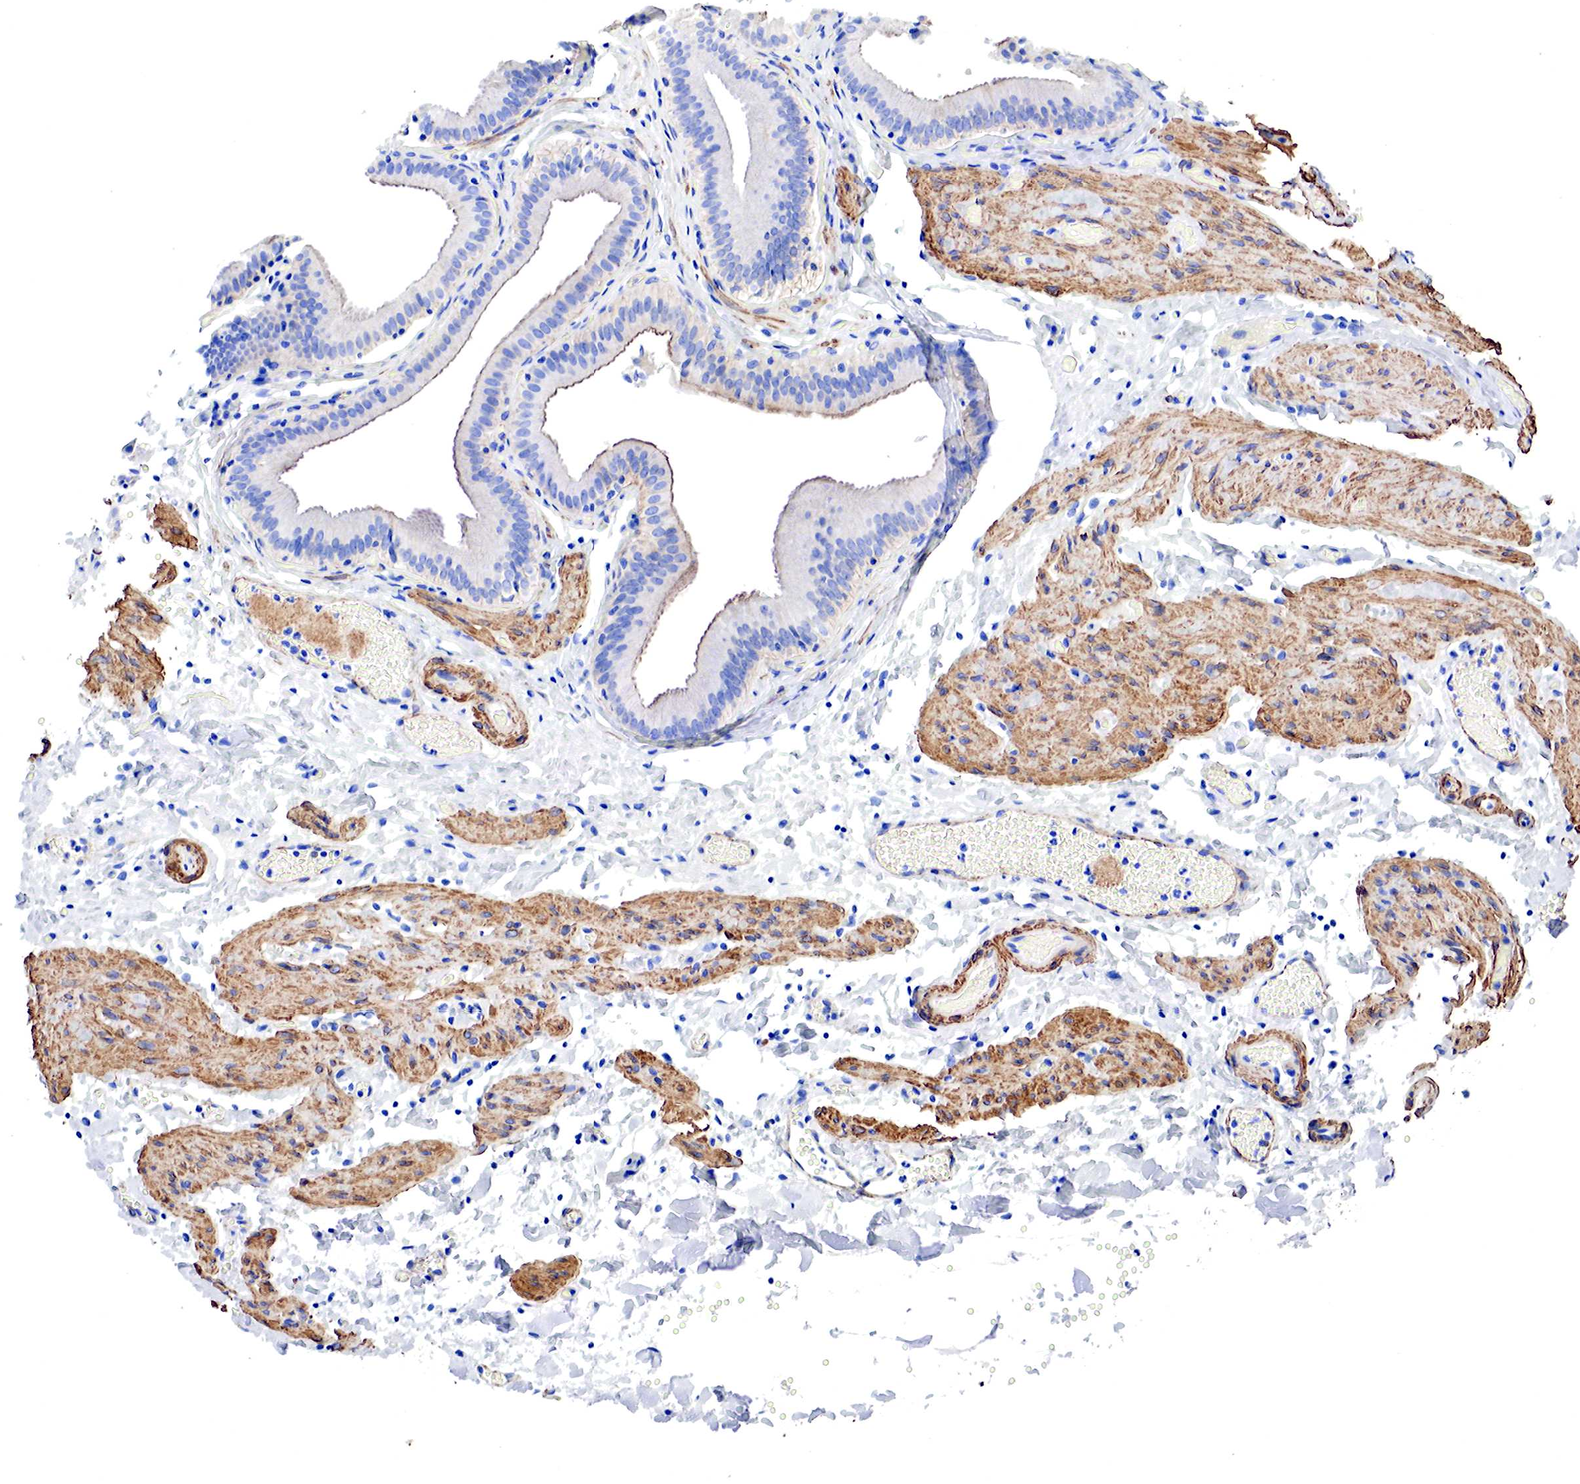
{"staining": {"intensity": "weak", "quantity": ">75%", "location": "cytoplasmic/membranous"}, "tissue": "gallbladder", "cell_type": "Glandular cells", "image_type": "normal", "snomed": [{"axis": "morphology", "description": "Normal tissue, NOS"}, {"axis": "topography", "description": "Gallbladder"}], "caption": "DAB immunohistochemical staining of benign gallbladder demonstrates weak cytoplasmic/membranous protein positivity in approximately >75% of glandular cells. (IHC, brightfield microscopy, high magnification).", "gene": "TPM1", "patient": {"sex": "female", "age": 44}}